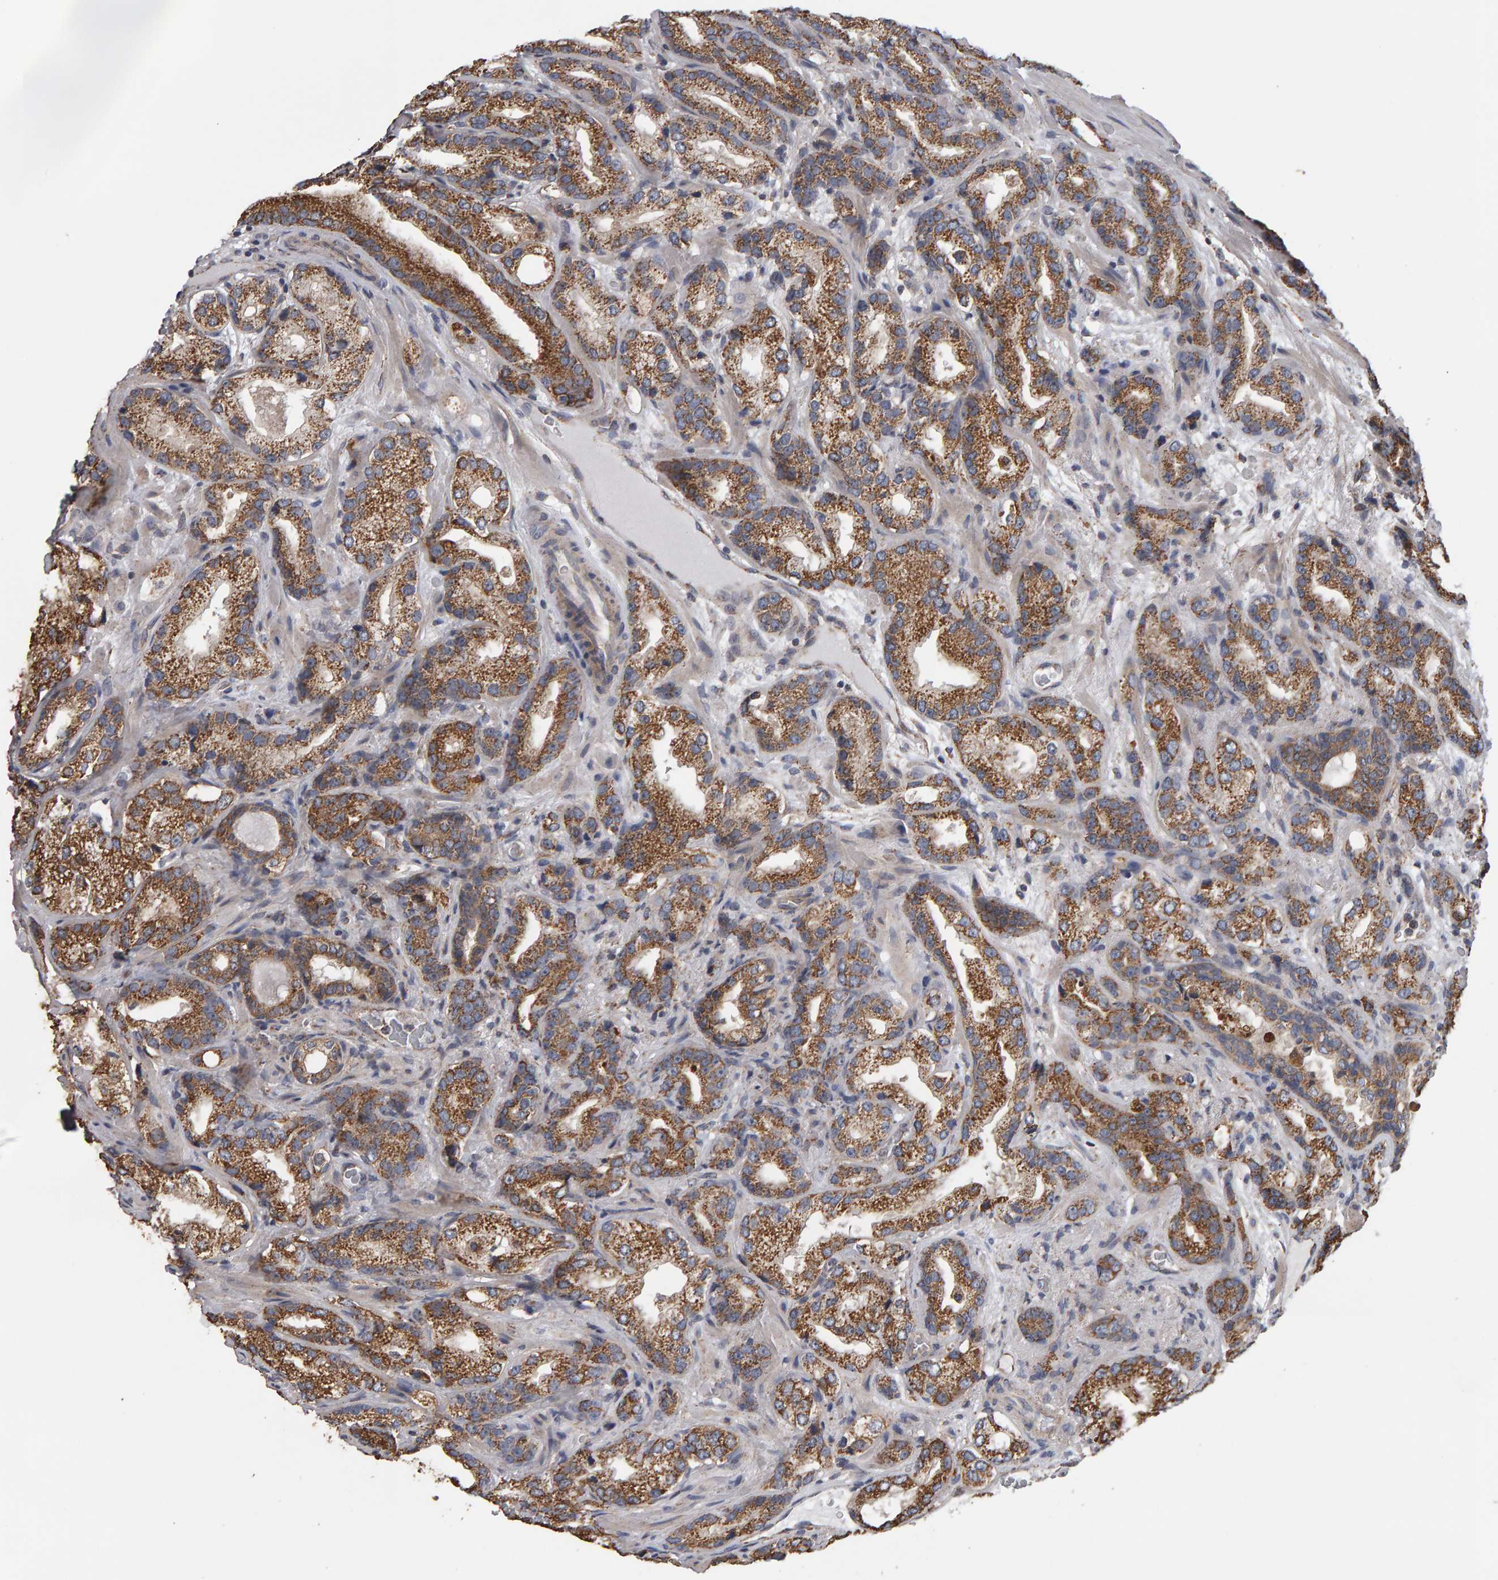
{"staining": {"intensity": "moderate", "quantity": ">75%", "location": "cytoplasmic/membranous"}, "tissue": "prostate cancer", "cell_type": "Tumor cells", "image_type": "cancer", "snomed": [{"axis": "morphology", "description": "Adenocarcinoma, High grade"}, {"axis": "topography", "description": "Prostate"}], "caption": "IHC staining of high-grade adenocarcinoma (prostate), which demonstrates medium levels of moderate cytoplasmic/membranous staining in approximately >75% of tumor cells indicating moderate cytoplasmic/membranous protein staining. The staining was performed using DAB (3,3'-diaminobenzidine) (brown) for protein detection and nuclei were counterstained in hematoxylin (blue).", "gene": "TOM1L1", "patient": {"sex": "male", "age": 63}}